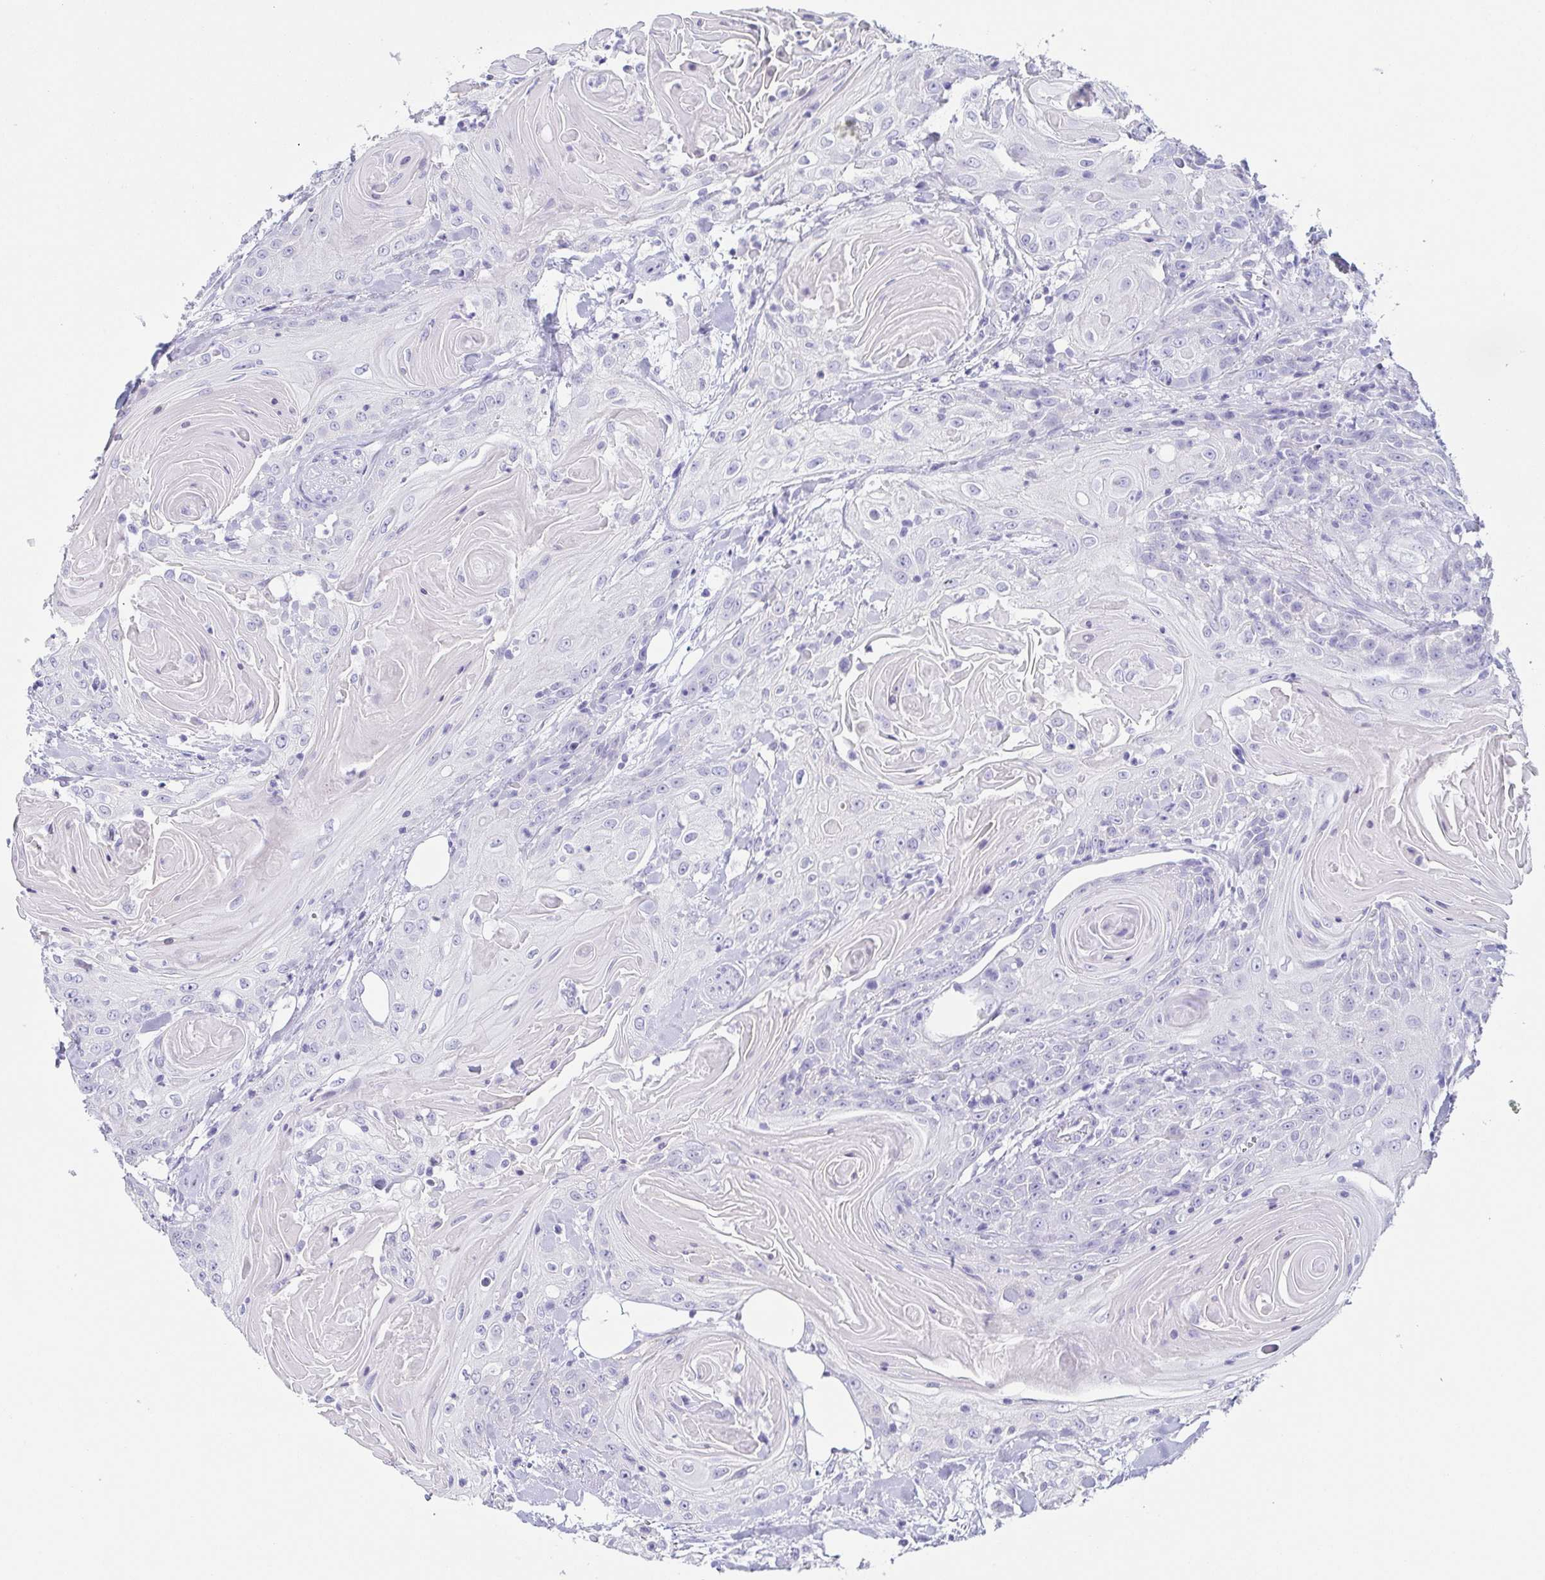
{"staining": {"intensity": "negative", "quantity": "none", "location": "none"}, "tissue": "head and neck cancer", "cell_type": "Tumor cells", "image_type": "cancer", "snomed": [{"axis": "morphology", "description": "Squamous cell carcinoma, NOS"}, {"axis": "topography", "description": "Head-Neck"}], "caption": "This is an immunohistochemistry (IHC) image of head and neck cancer. There is no expression in tumor cells.", "gene": "PRR4", "patient": {"sex": "female", "age": 84}}